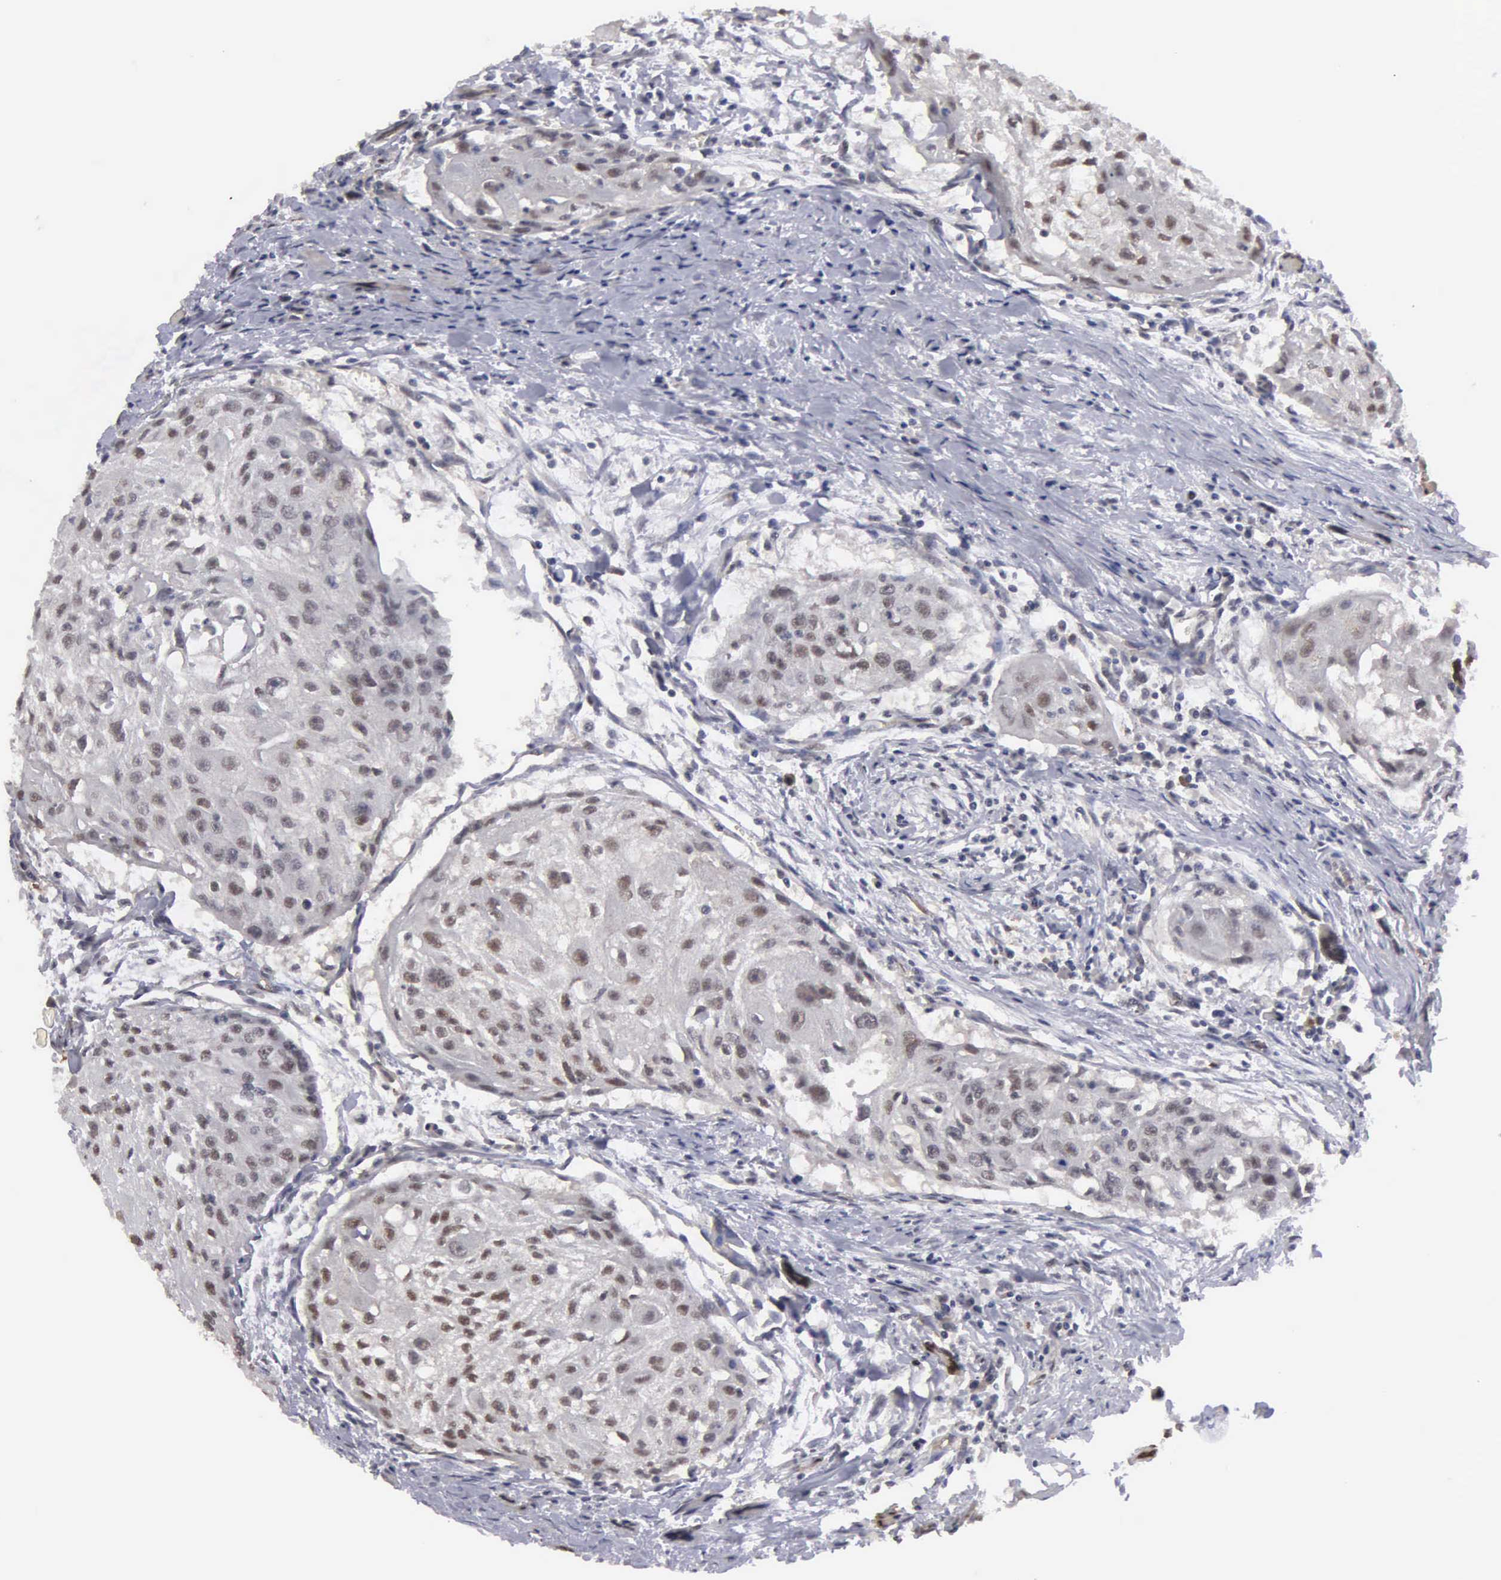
{"staining": {"intensity": "moderate", "quantity": ">75%", "location": "nuclear"}, "tissue": "head and neck cancer", "cell_type": "Tumor cells", "image_type": "cancer", "snomed": [{"axis": "morphology", "description": "Squamous cell carcinoma, NOS"}, {"axis": "topography", "description": "Head-Neck"}], "caption": "IHC histopathology image of neoplastic tissue: head and neck cancer stained using immunohistochemistry (IHC) exhibits medium levels of moderate protein expression localized specifically in the nuclear of tumor cells, appearing as a nuclear brown color.", "gene": "ZBTB33", "patient": {"sex": "male", "age": 64}}